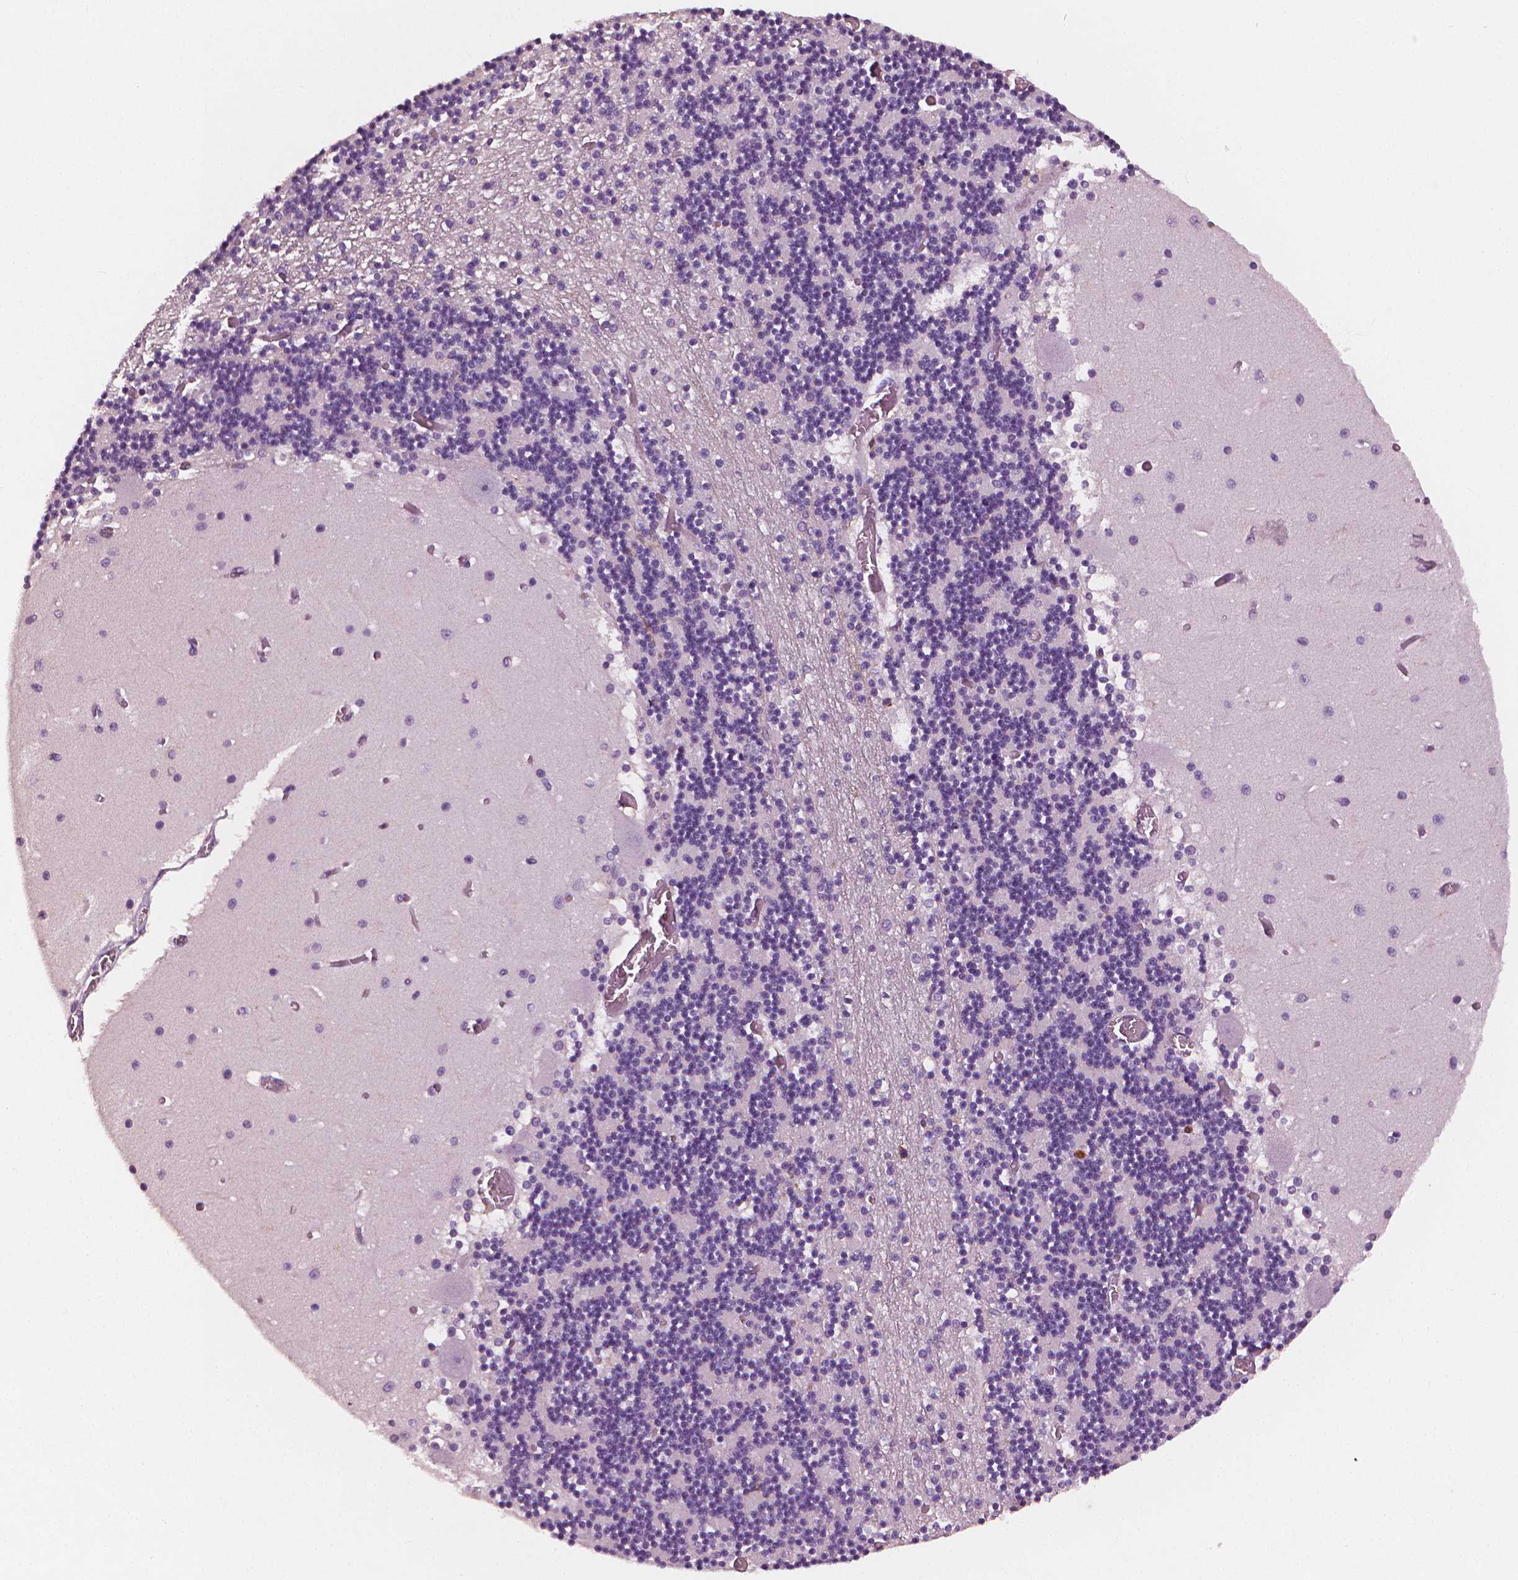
{"staining": {"intensity": "negative", "quantity": "none", "location": "none"}, "tissue": "cerebellum", "cell_type": "Cells in granular layer", "image_type": "normal", "snomed": [{"axis": "morphology", "description": "Normal tissue, NOS"}, {"axis": "topography", "description": "Cerebellum"}], "caption": "Cells in granular layer are negative for brown protein staining in normal cerebellum.", "gene": "PTPRC", "patient": {"sex": "female", "age": 28}}